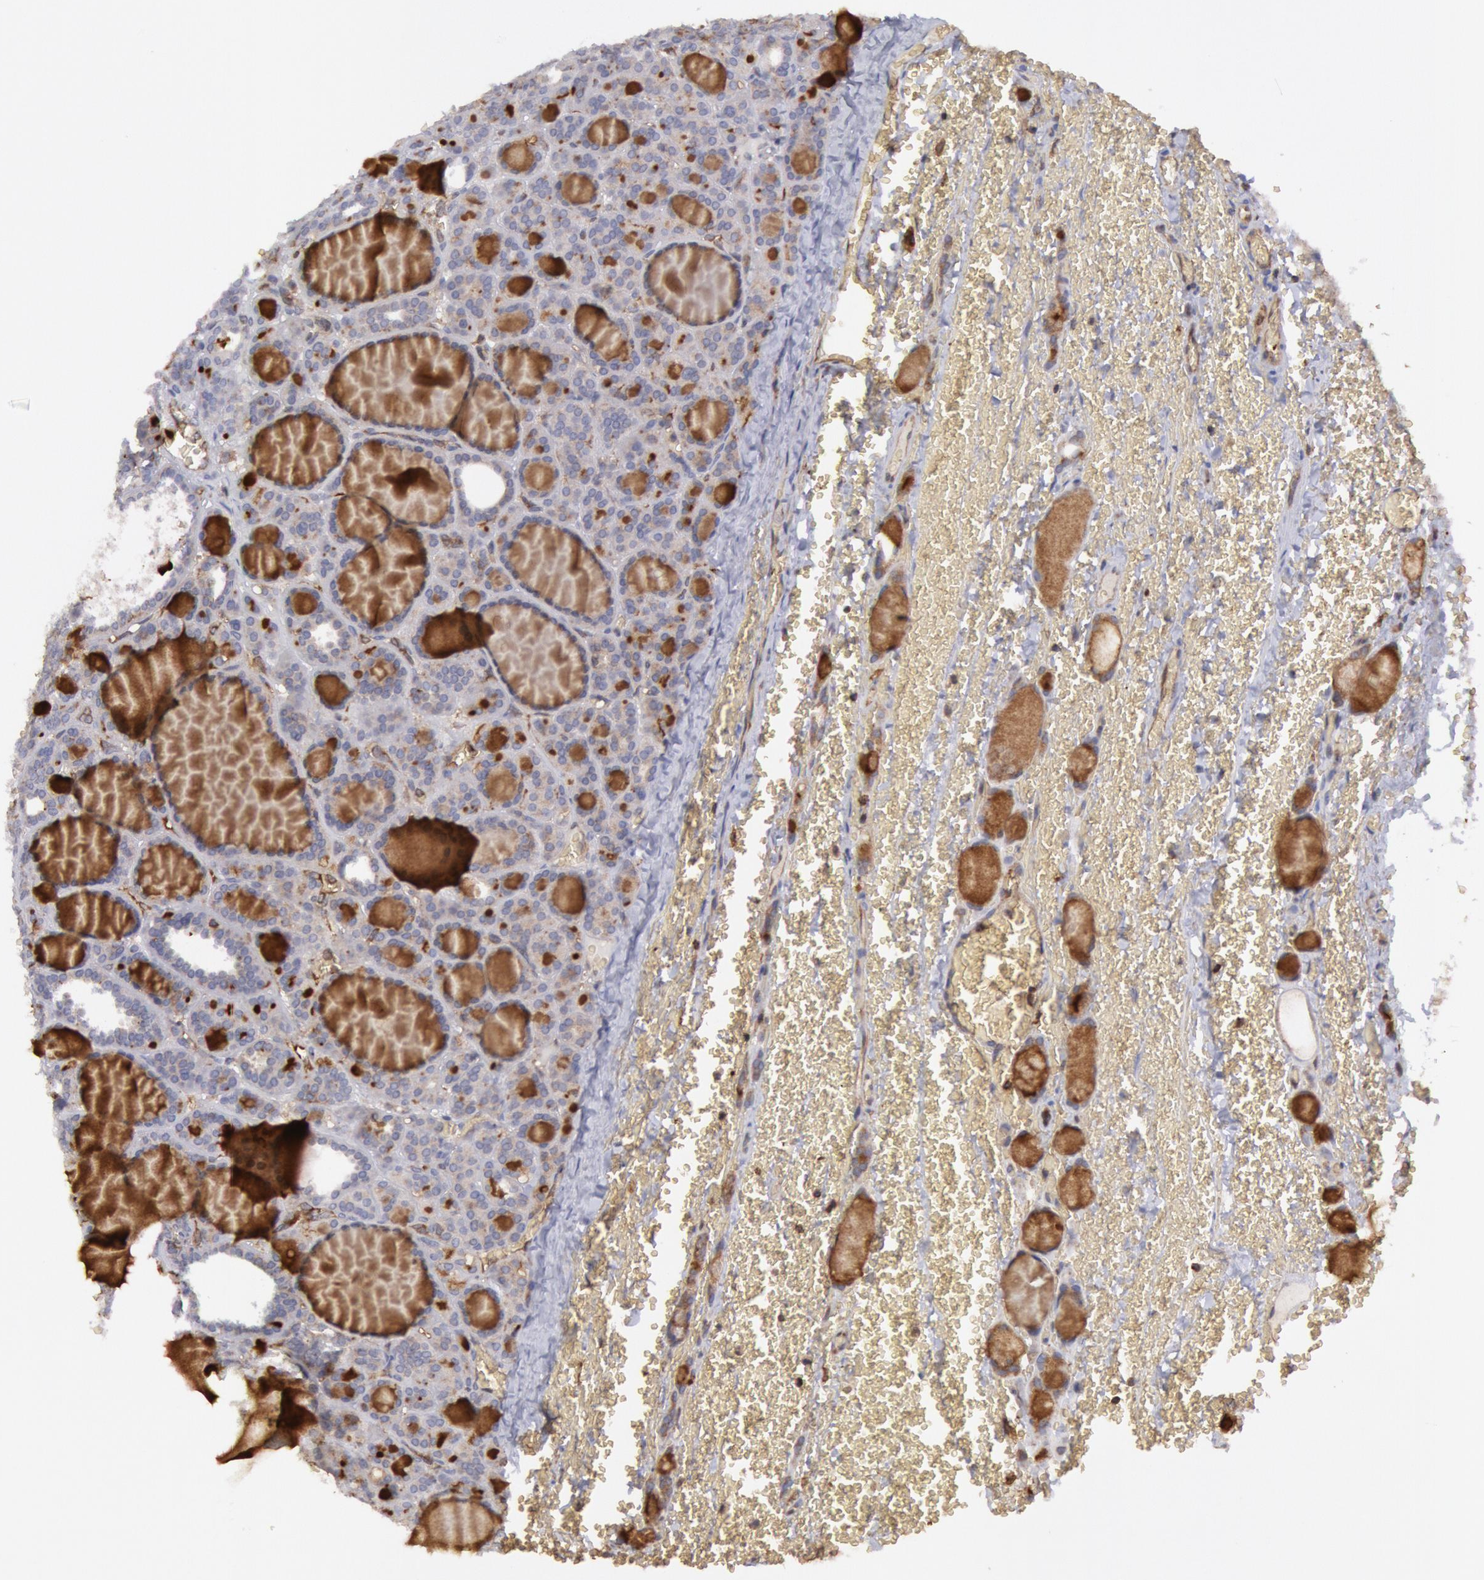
{"staining": {"intensity": "negative", "quantity": "none", "location": "none"}, "tissue": "thyroid cancer", "cell_type": "Tumor cells", "image_type": "cancer", "snomed": [{"axis": "morphology", "description": "Follicular adenoma carcinoma, NOS"}, {"axis": "topography", "description": "Thyroid gland"}], "caption": "A photomicrograph of thyroid follicular adenoma carcinoma stained for a protein shows no brown staining in tumor cells. Brightfield microscopy of IHC stained with DAB (brown) and hematoxylin (blue), captured at high magnification.", "gene": "IKBKB", "patient": {"sex": "female", "age": 71}}